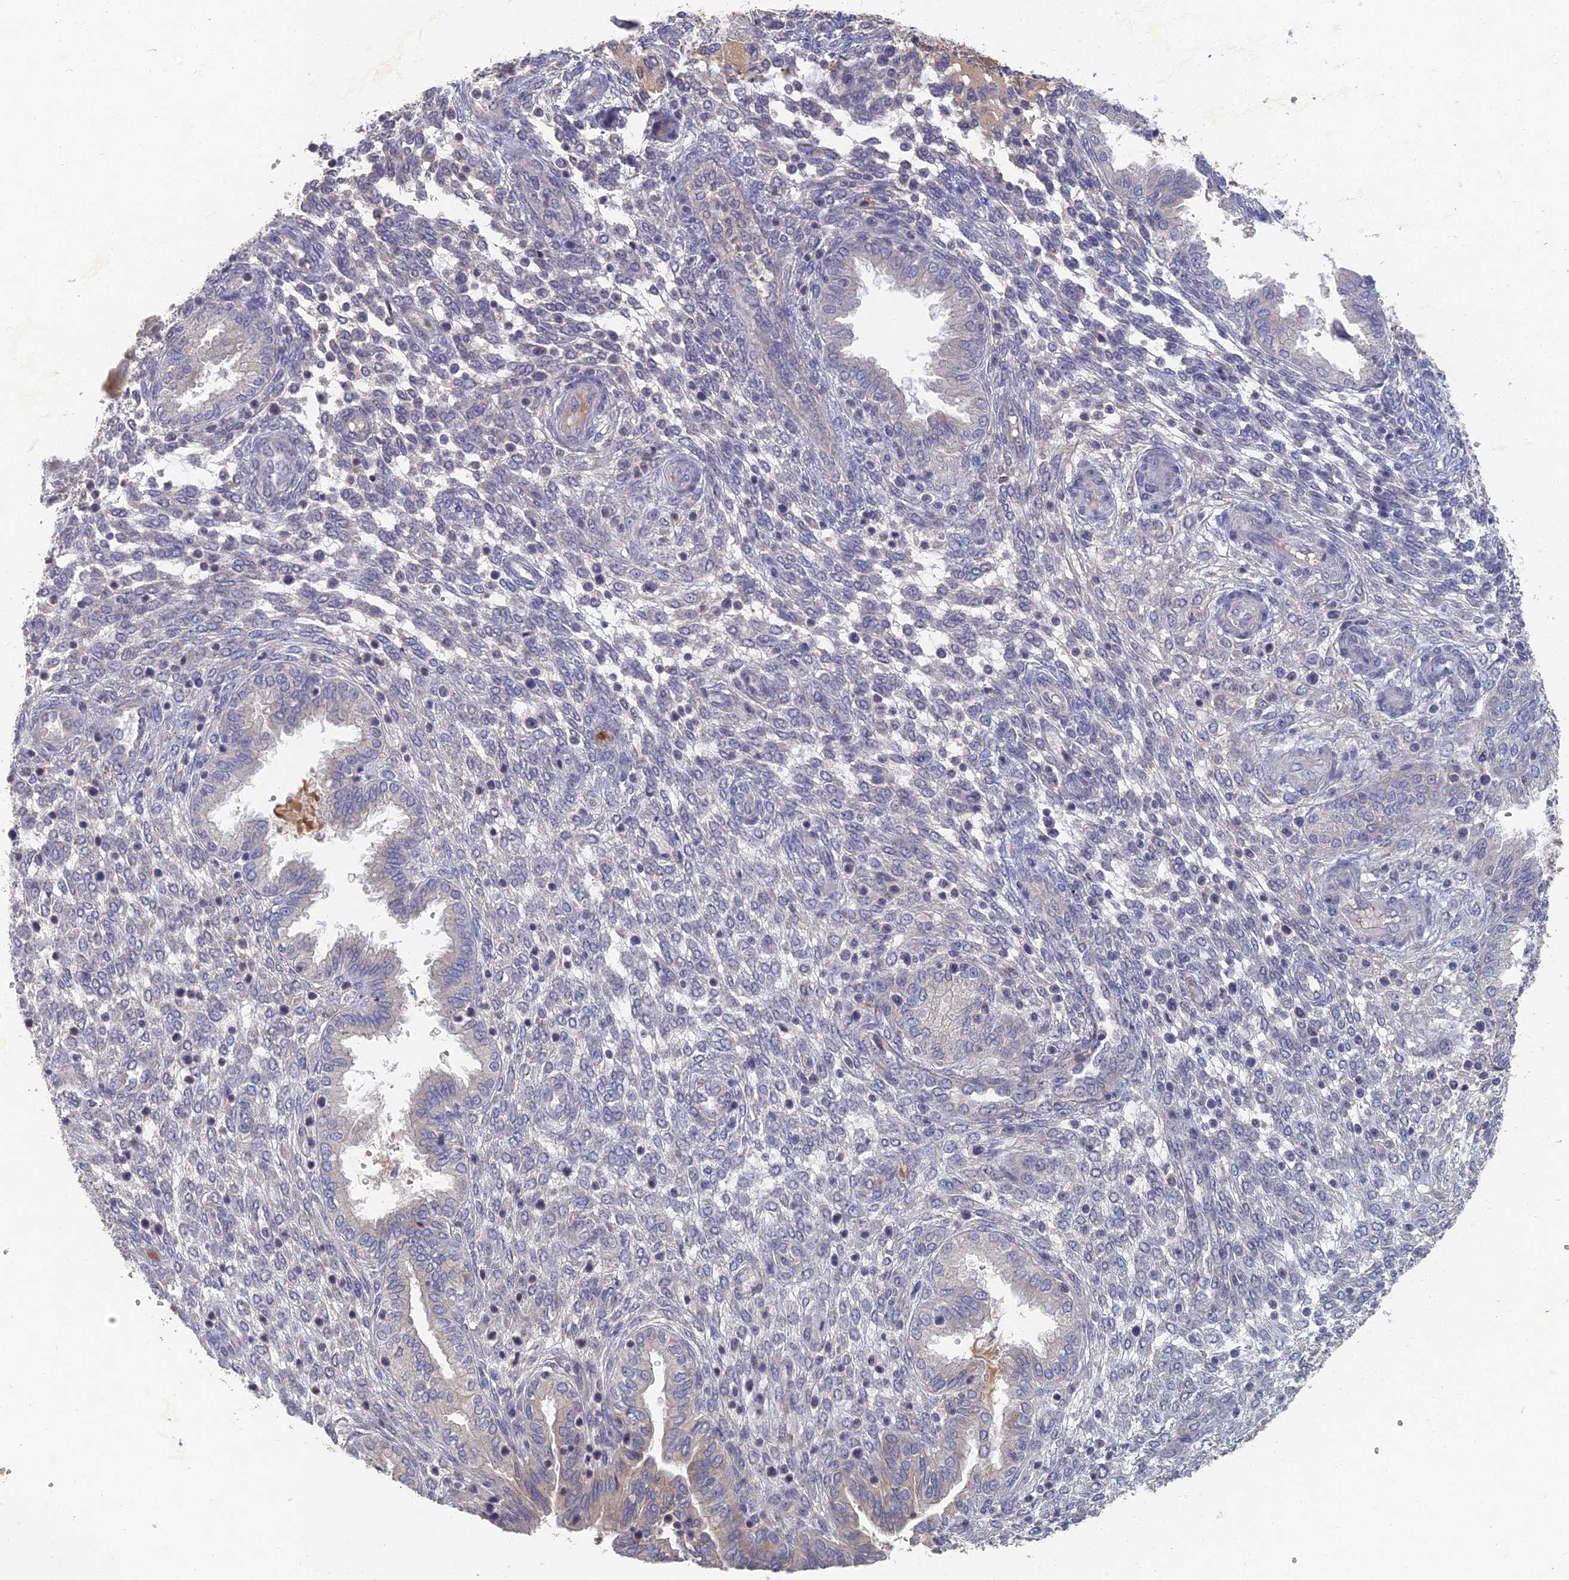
{"staining": {"intensity": "negative", "quantity": "none", "location": "none"}, "tissue": "endometrium", "cell_type": "Cells in endometrial stroma", "image_type": "normal", "snomed": [{"axis": "morphology", "description": "Normal tissue, NOS"}, {"axis": "topography", "description": "Endometrium"}], "caption": "Immunohistochemistry micrograph of normal endometrium: endometrium stained with DAB exhibits no significant protein expression in cells in endometrial stroma. (Stains: DAB immunohistochemistry (IHC) with hematoxylin counter stain, Microscopy: brightfield microscopy at high magnification).", "gene": "GNA15", "patient": {"sex": "female", "age": 33}}